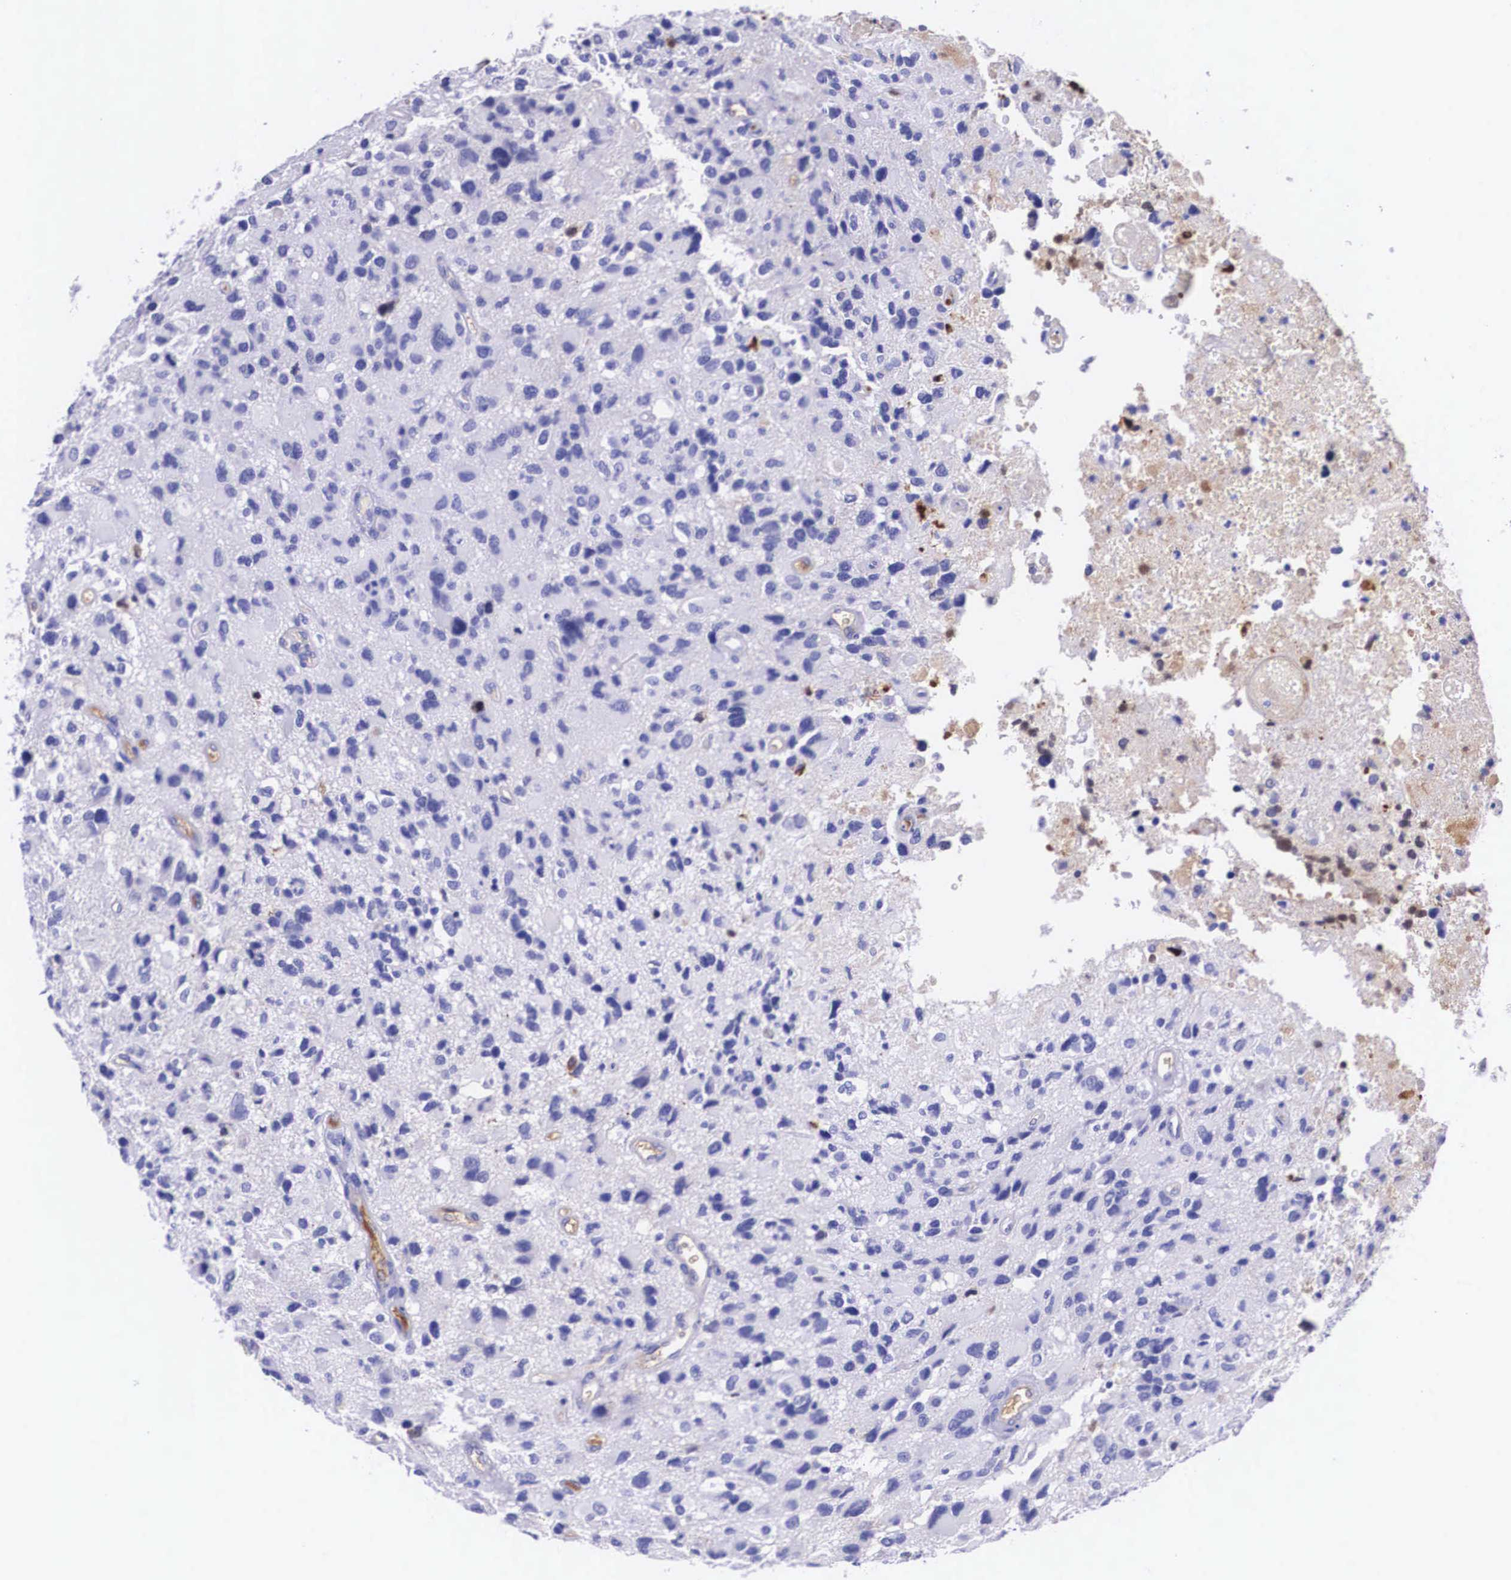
{"staining": {"intensity": "negative", "quantity": "none", "location": "none"}, "tissue": "glioma", "cell_type": "Tumor cells", "image_type": "cancer", "snomed": [{"axis": "morphology", "description": "Glioma, malignant, High grade"}, {"axis": "topography", "description": "Brain"}], "caption": "Immunohistochemistry micrograph of neoplastic tissue: human malignant glioma (high-grade) stained with DAB (3,3'-diaminobenzidine) exhibits no significant protein staining in tumor cells.", "gene": "PLG", "patient": {"sex": "male", "age": 69}}